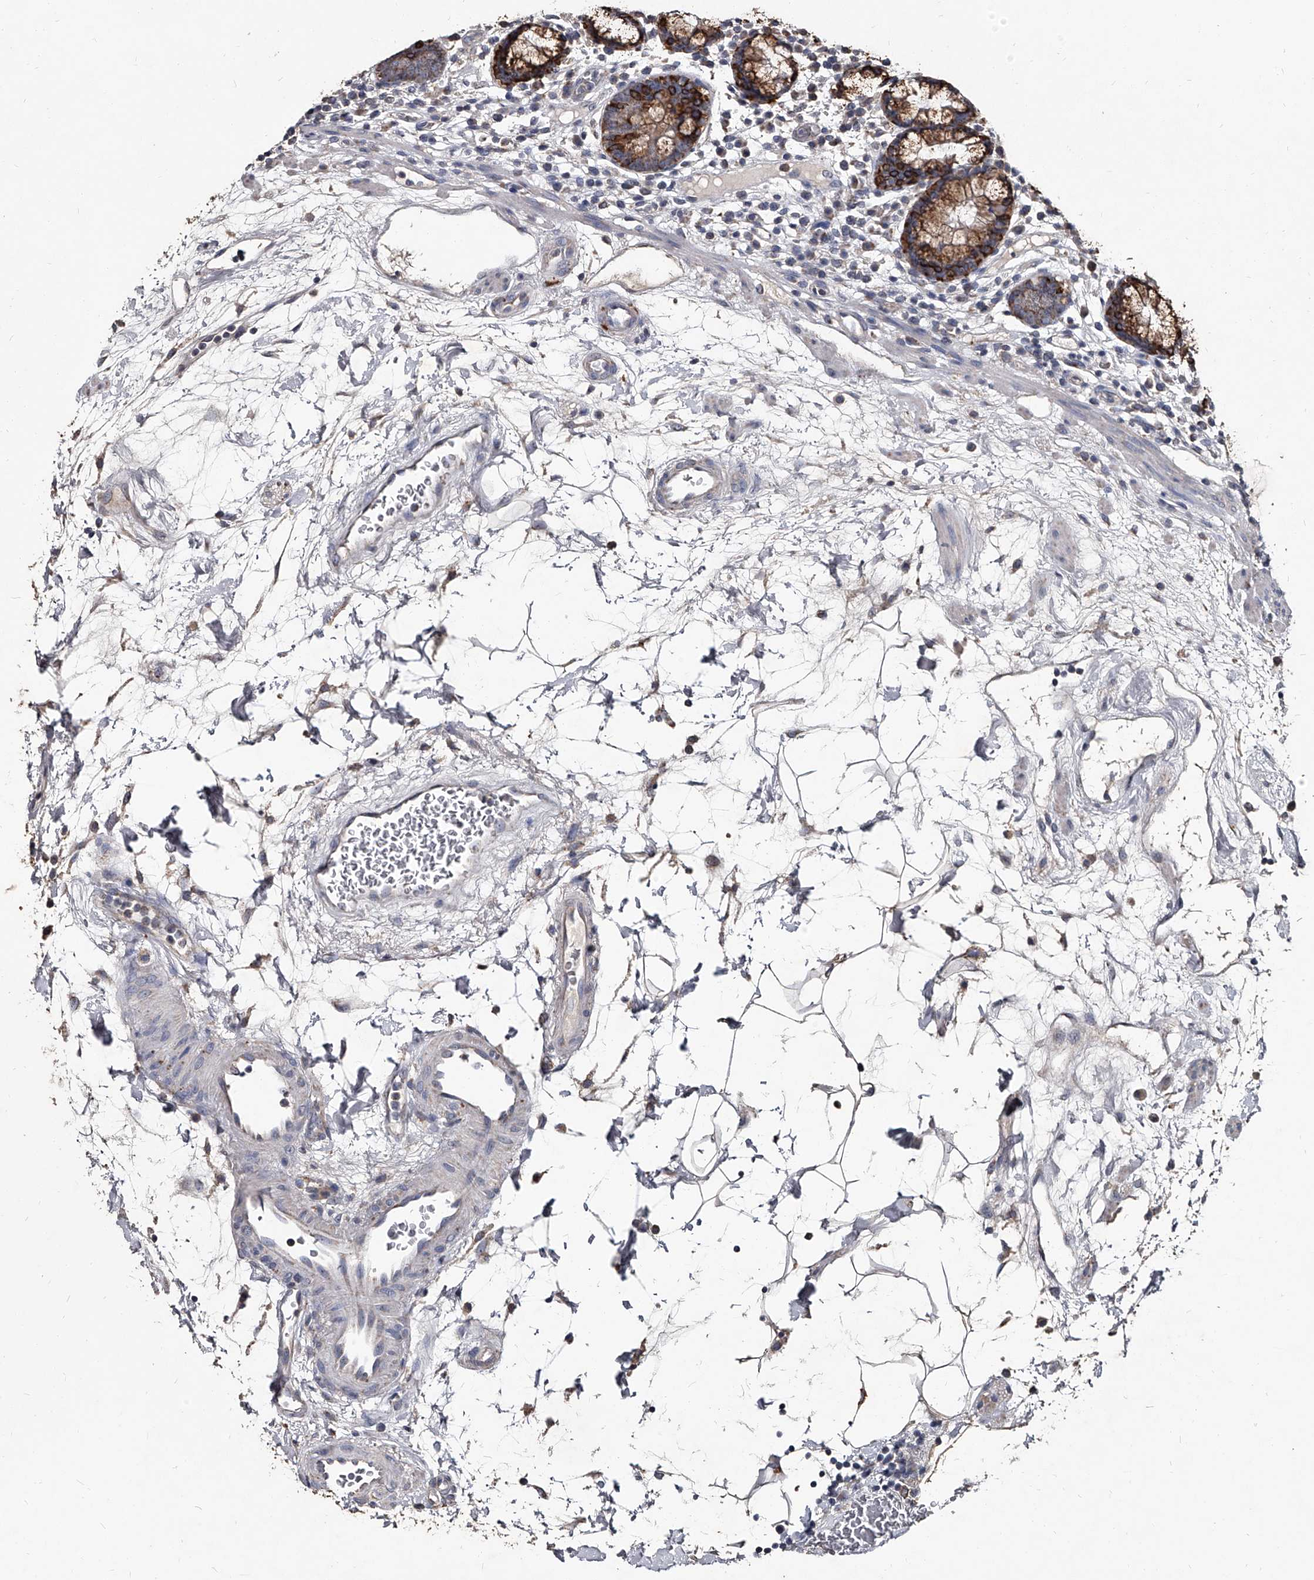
{"staining": {"intensity": "negative", "quantity": "none", "location": "none"}, "tissue": "colon", "cell_type": "Endothelial cells", "image_type": "normal", "snomed": [{"axis": "morphology", "description": "Normal tissue, NOS"}, {"axis": "topography", "description": "Colon"}], "caption": "This is an immunohistochemistry (IHC) micrograph of unremarkable human colon. There is no expression in endothelial cells.", "gene": "GPR183", "patient": {"sex": "female", "age": 79}}